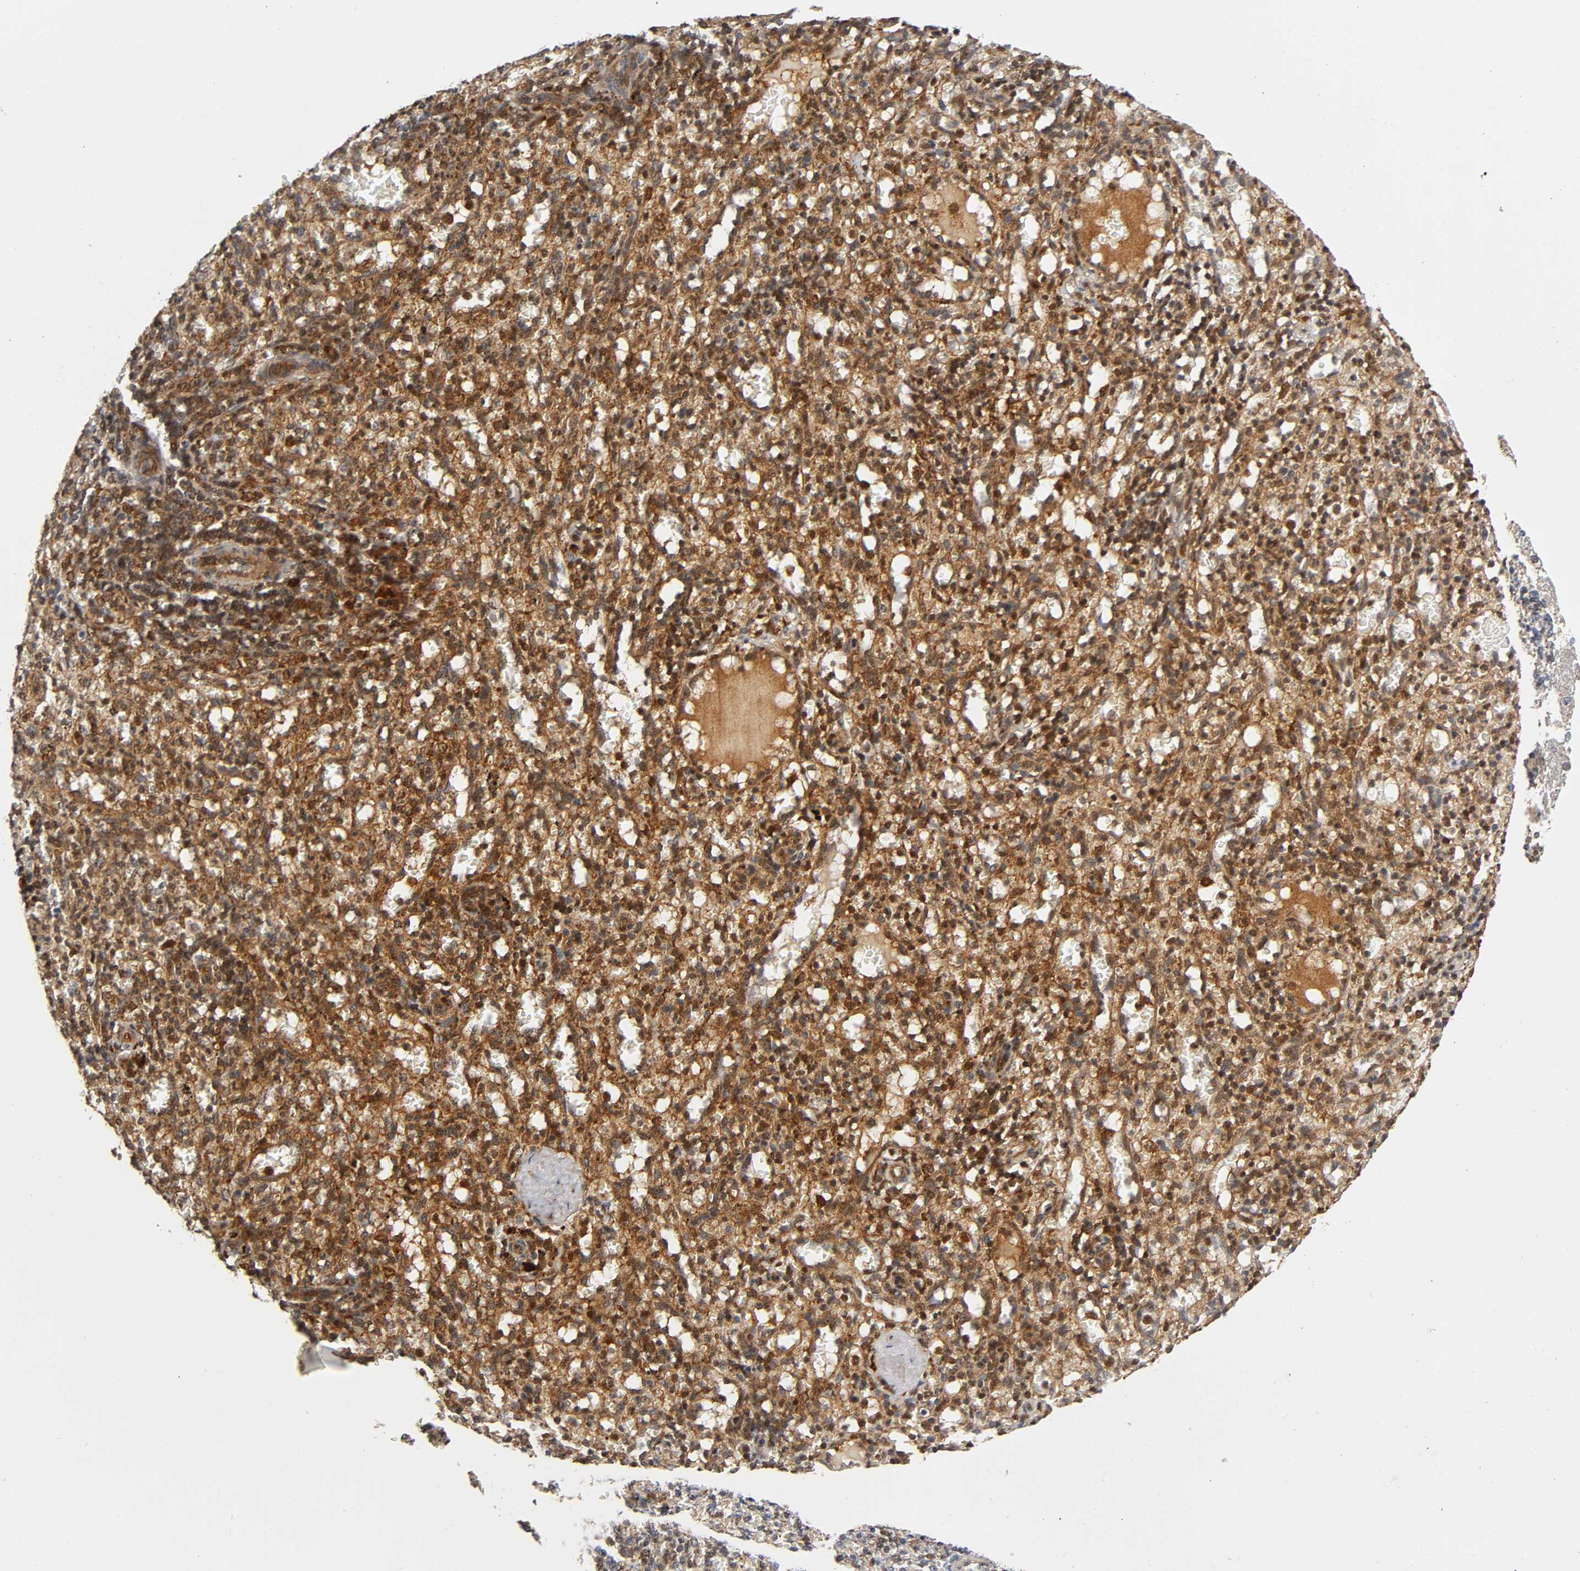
{"staining": {"intensity": "moderate", "quantity": ">75%", "location": "cytoplasmic/membranous"}, "tissue": "spleen", "cell_type": "Cells in red pulp", "image_type": "normal", "snomed": [{"axis": "morphology", "description": "Normal tissue, NOS"}, {"axis": "topography", "description": "Spleen"}], "caption": "IHC of unremarkable spleen demonstrates medium levels of moderate cytoplasmic/membranous staining in about >75% of cells in red pulp. (IHC, brightfield microscopy, high magnification).", "gene": "CASP9", "patient": {"sex": "female", "age": 10}}